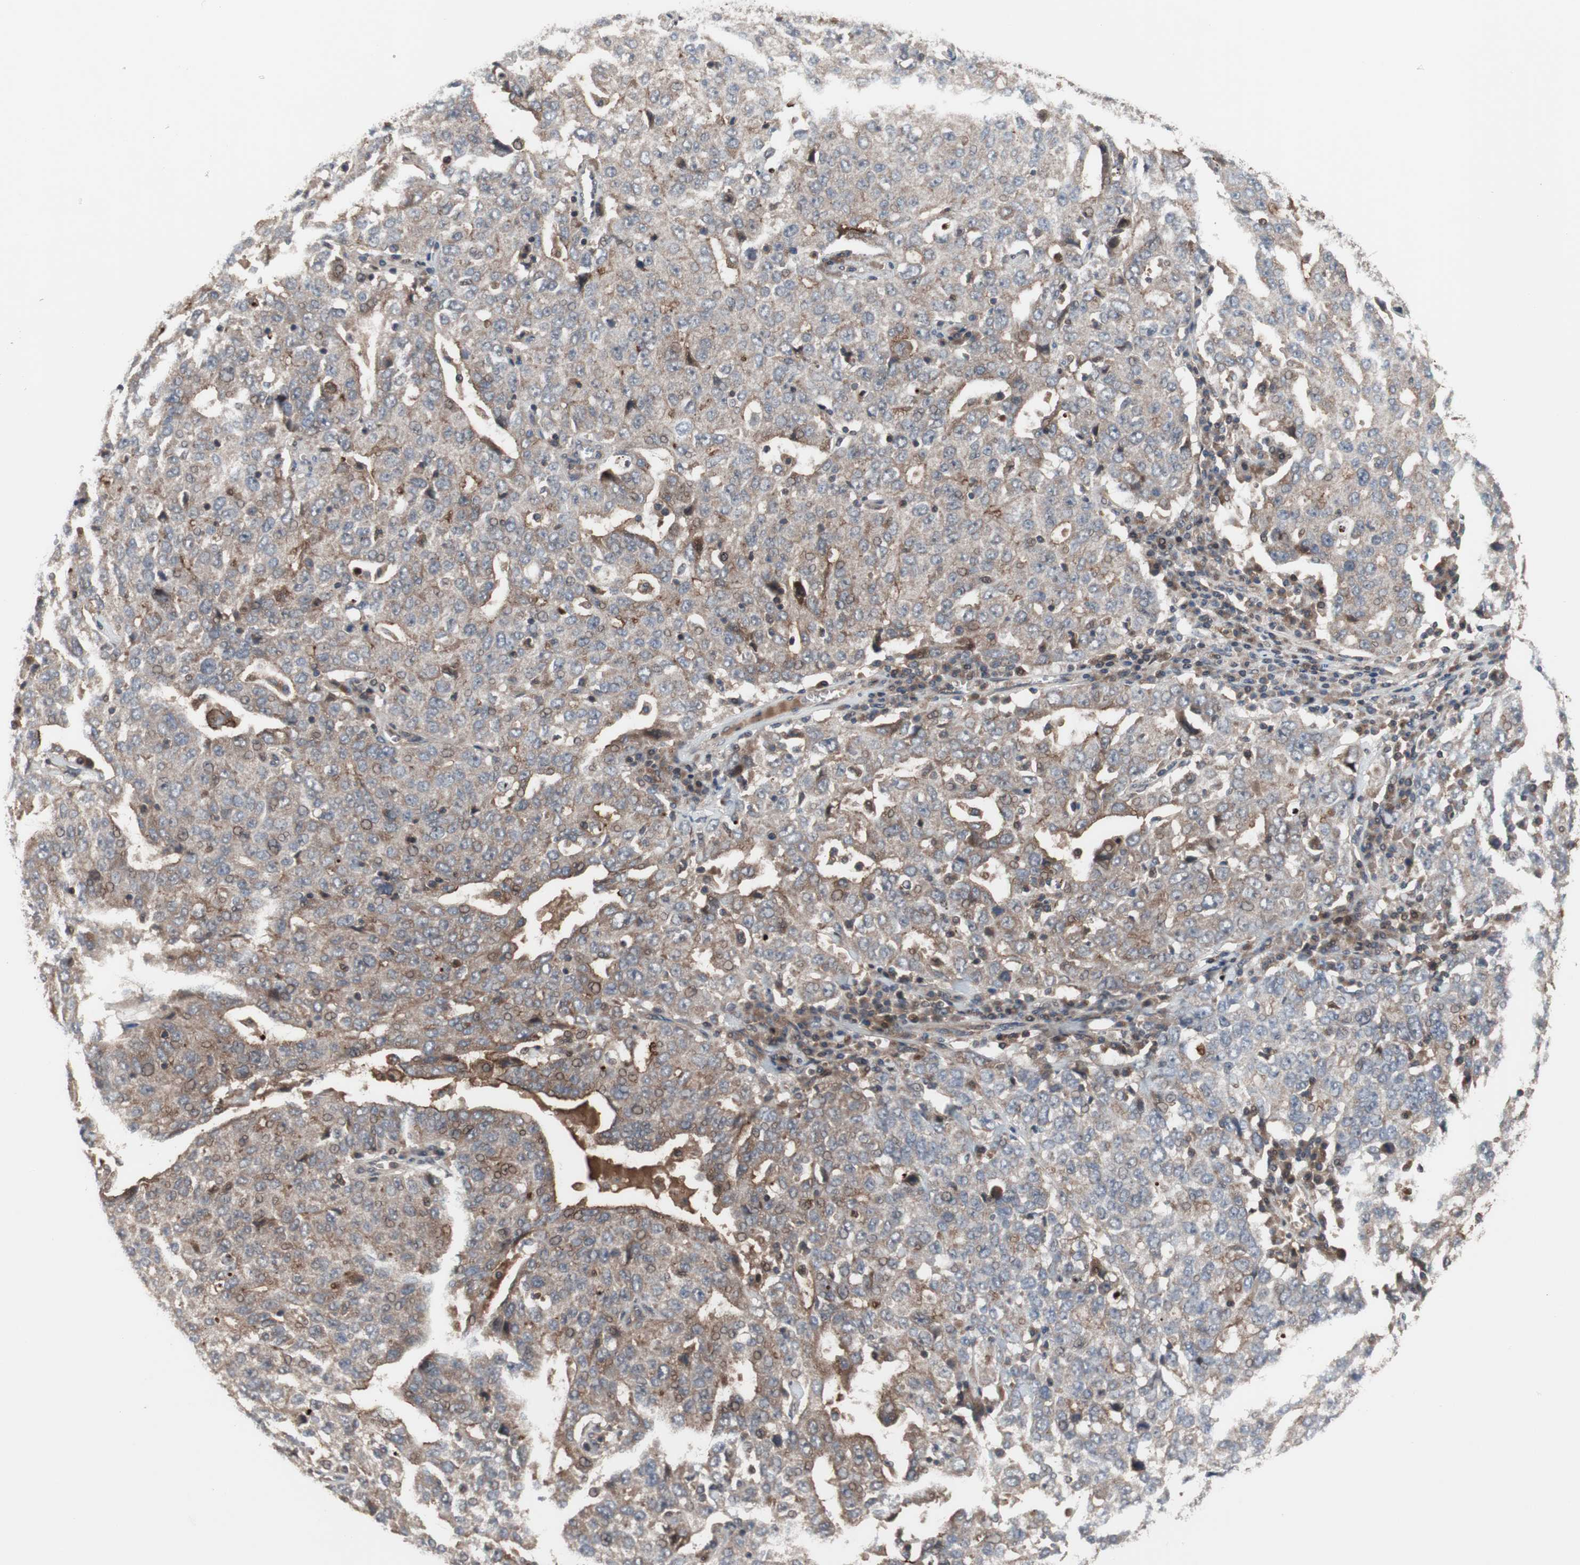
{"staining": {"intensity": "moderate", "quantity": ">75%", "location": "cytoplasmic/membranous"}, "tissue": "ovarian cancer", "cell_type": "Tumor cells", "image_type": "cancer", "snomed": [{"axis": "morphology", "description": "Carcinoma, endometroid"}, {"axis": "topography", "description": "Ovary"}], "caption": "About >75% of tumor cells in human ovarian cancer exhibit moderate cytoplasmic/membranous protein positivity as visualized by brown immunohistochemical staining.", "gene": "OAZ1", "patient": {"sex": "female", "age": 62}}